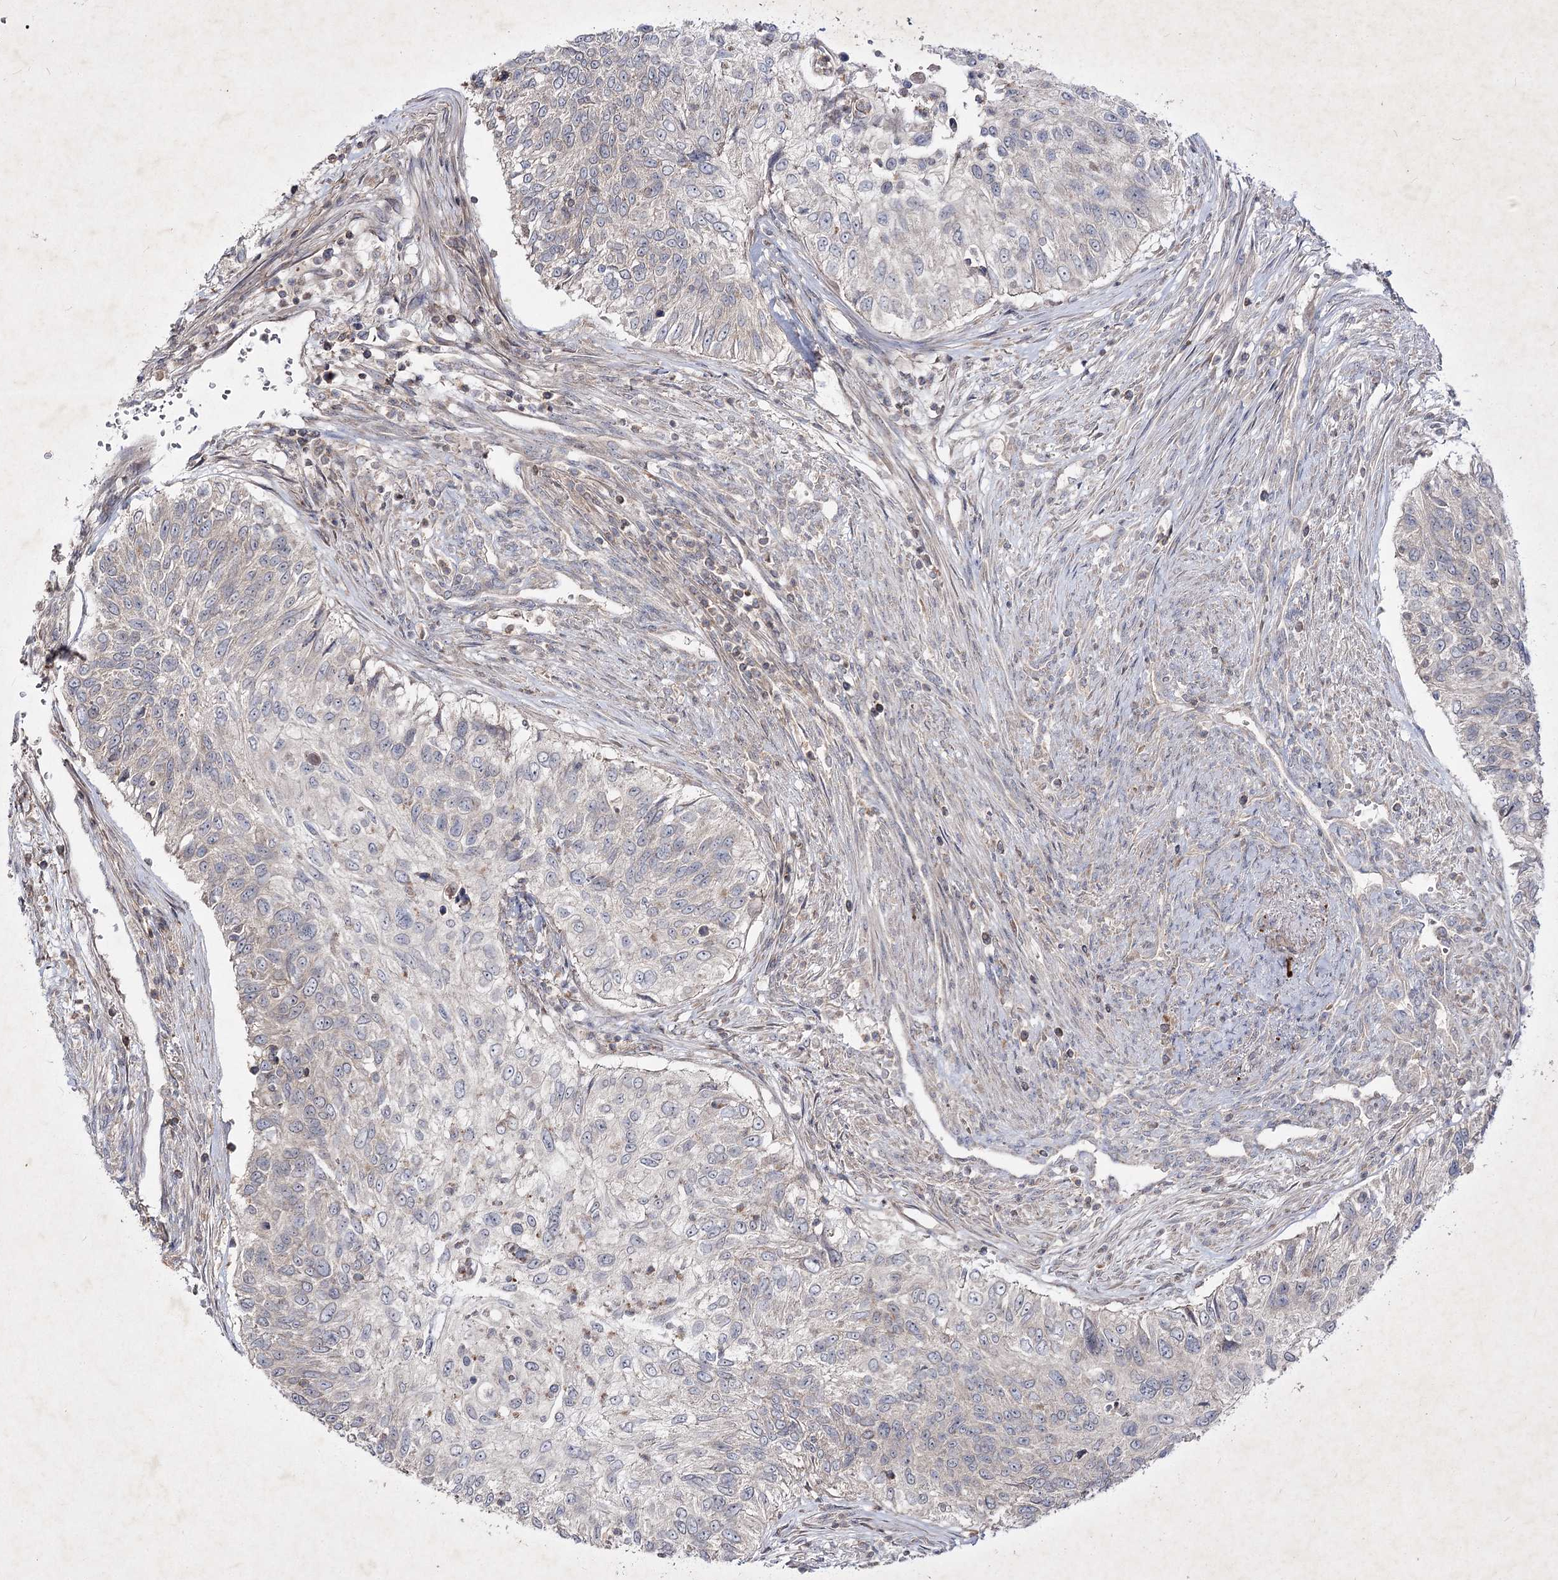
{"staining": {"intensity": "negative", "quantity": "none", "location": "none"}, "tissue": "urothelial cancer", "cell_type": "Tumor cells", "image_type": "cancer", "snomed": [{"axis": "morphology", "description": "Urothelial carcinoma, High grade"}, {"axis": "topography", "description": "Urinary bladder"}], "caption": "Protein analysis of urothelial carcinoma (high-grade) exhibits no significant staining in tumor cells.", "gene": "CIB2", "patient": {"sex": "female", "age": 60}}